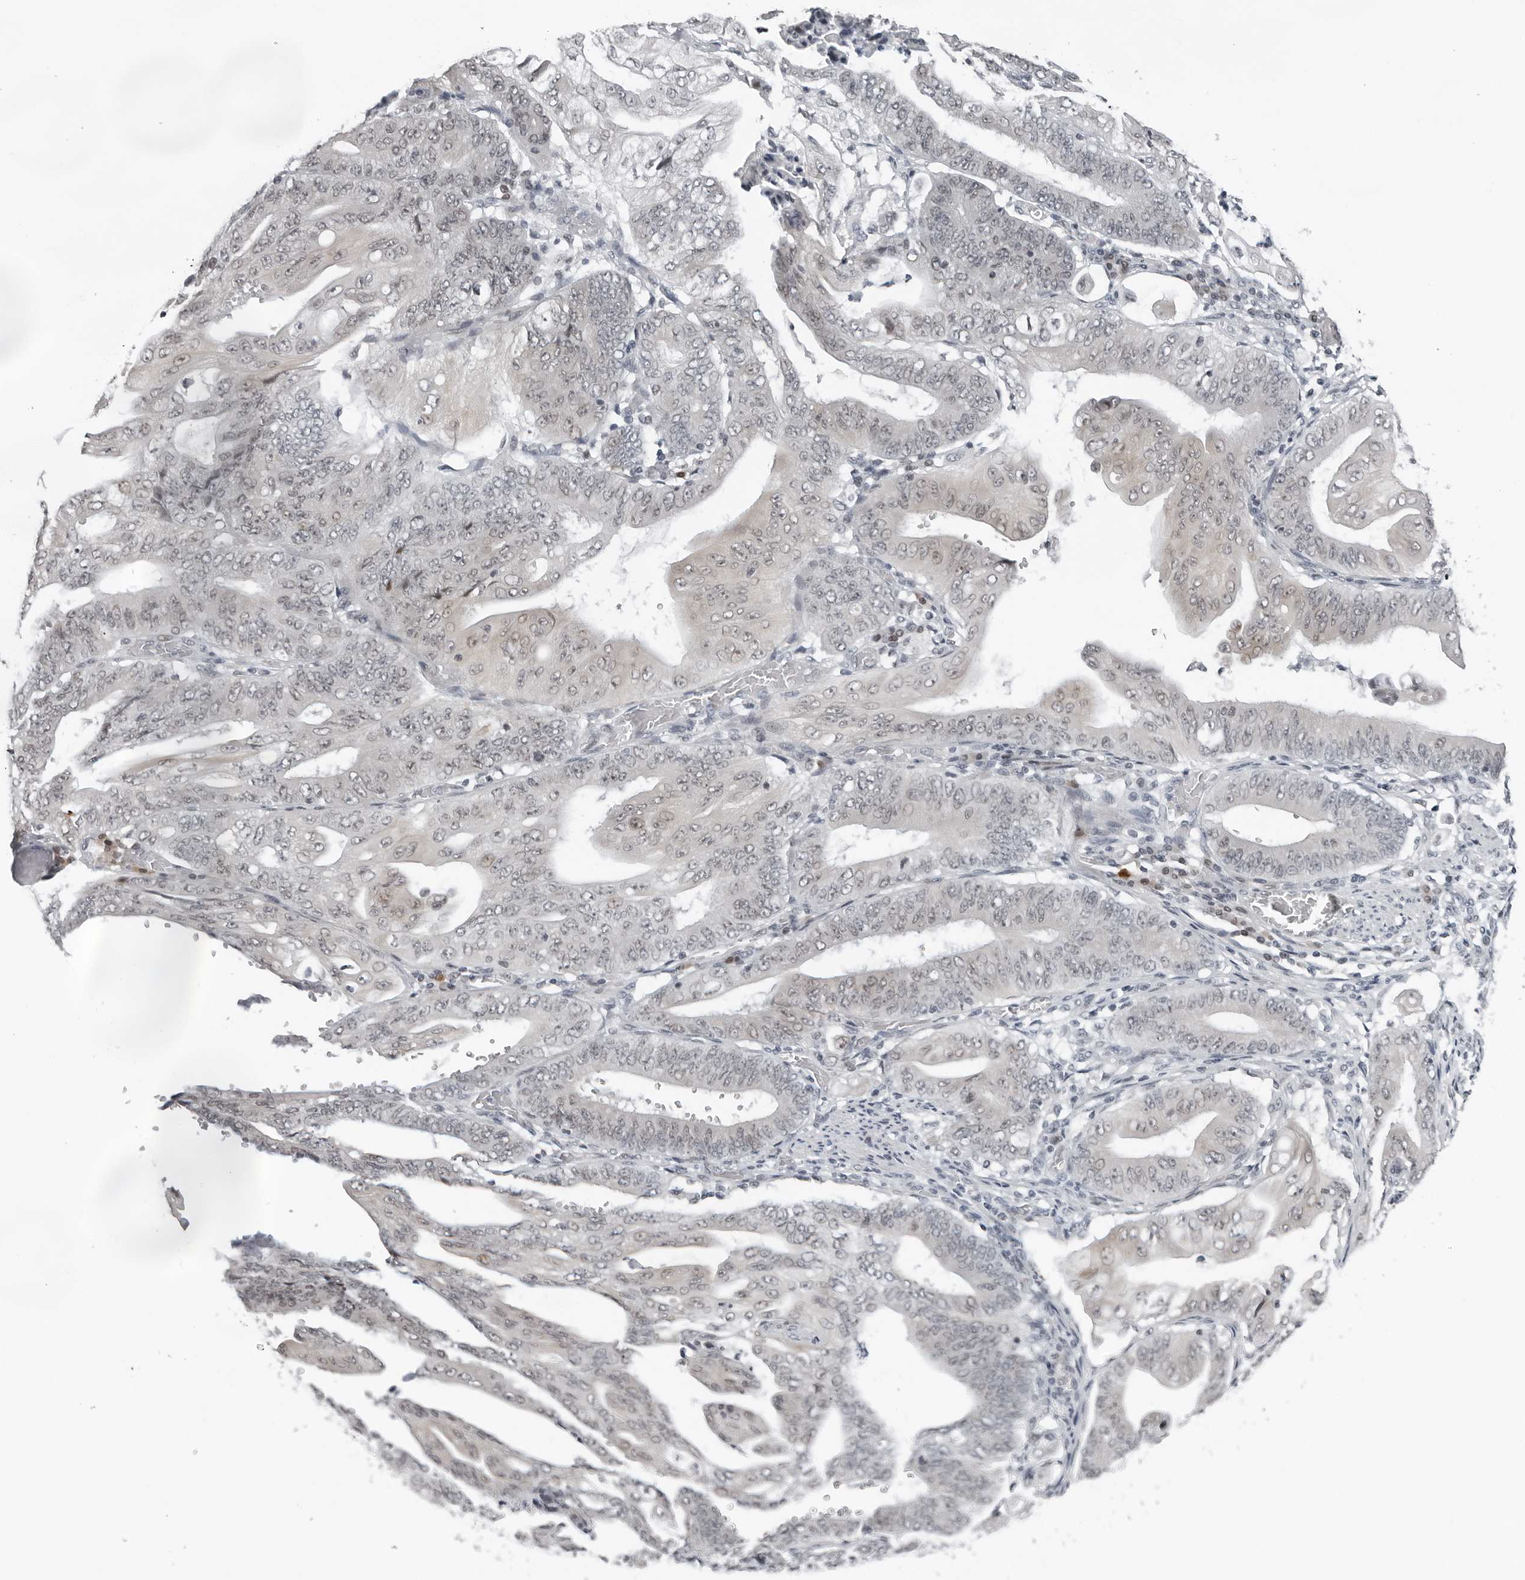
{"staining": {"intensity": "weak", "quantity": "<25%", "location": "nuclear"}, "tissue": "stomach cancer", "cell_type": "Tumor cells", "image_type": "cancer", "snomed": [{"axis": "morphology", "description": "Adenocarcinoma, NOS"}, {"axis": "topography", "description": "Stomach"}], "caption": "This is a histopathology image of immunohistochemistry (IHC) staining of stomach cancer, which shows no positivity in tumor cells. (IHC, brightfield microscopy, high magnification).", "gene": "PPP1R42", "patient": {"sex": "female", "age": 73}}